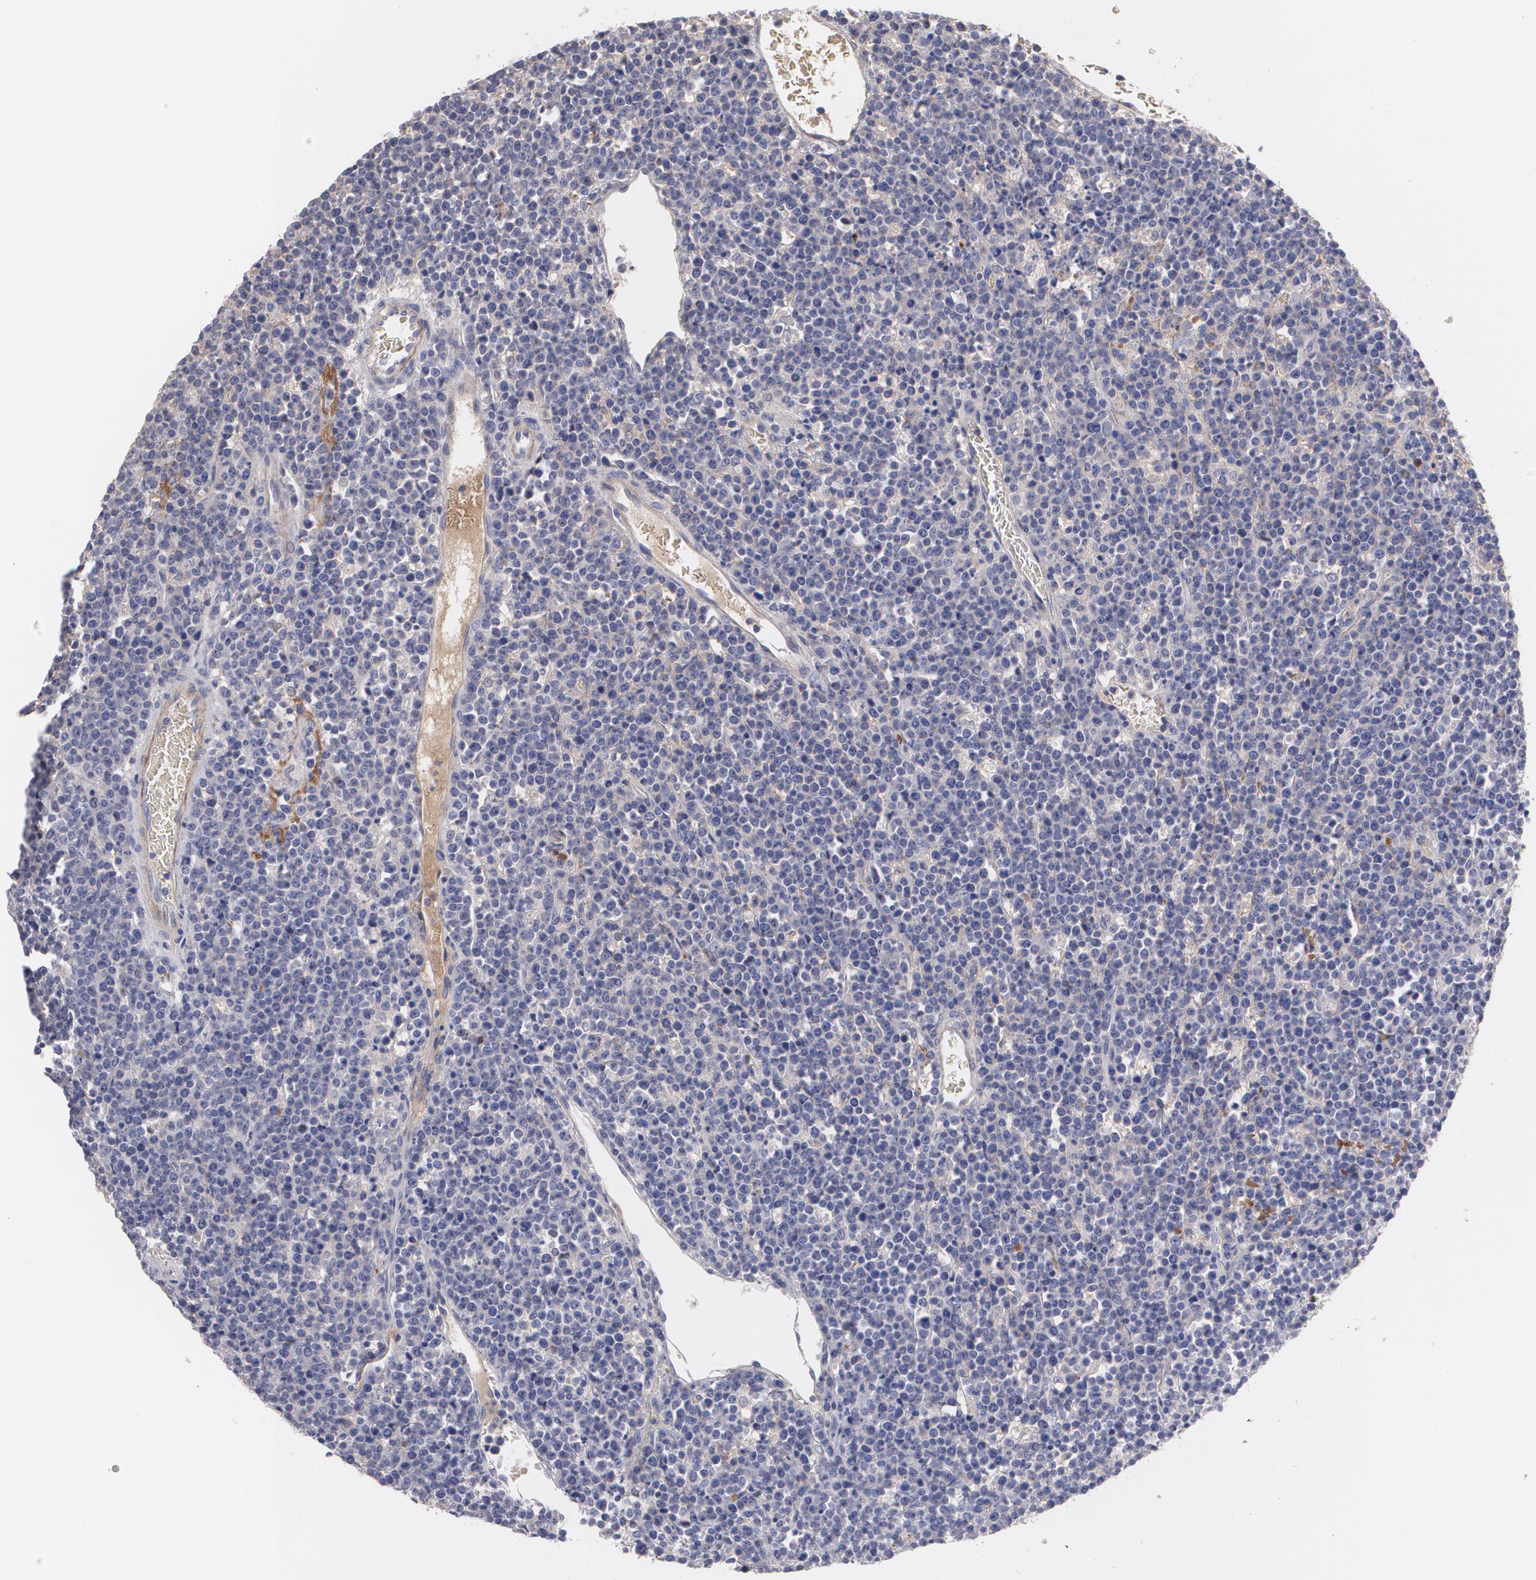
{"staining": {"intensity": "negative", "quantity": "none", "location": "none"}, "tissue": "lymphoma", "cell_type": "Tumor cells", "image_type": "cancer", "snomed": [{"axis": "morphology", "description": "Malignant lymphoma, non-Hodgkin's type, High grade"}, {"axis": "topography", "description": "Ovary"}], "caption": "High magnification brightfield microscopy of lymphoma stained with DAB (brown) and counterstained with hematoxylin (blue): tumor cells show no significant staining.", "gene": "FBLN1", "patient": {"sex": "female", "age": 56}}